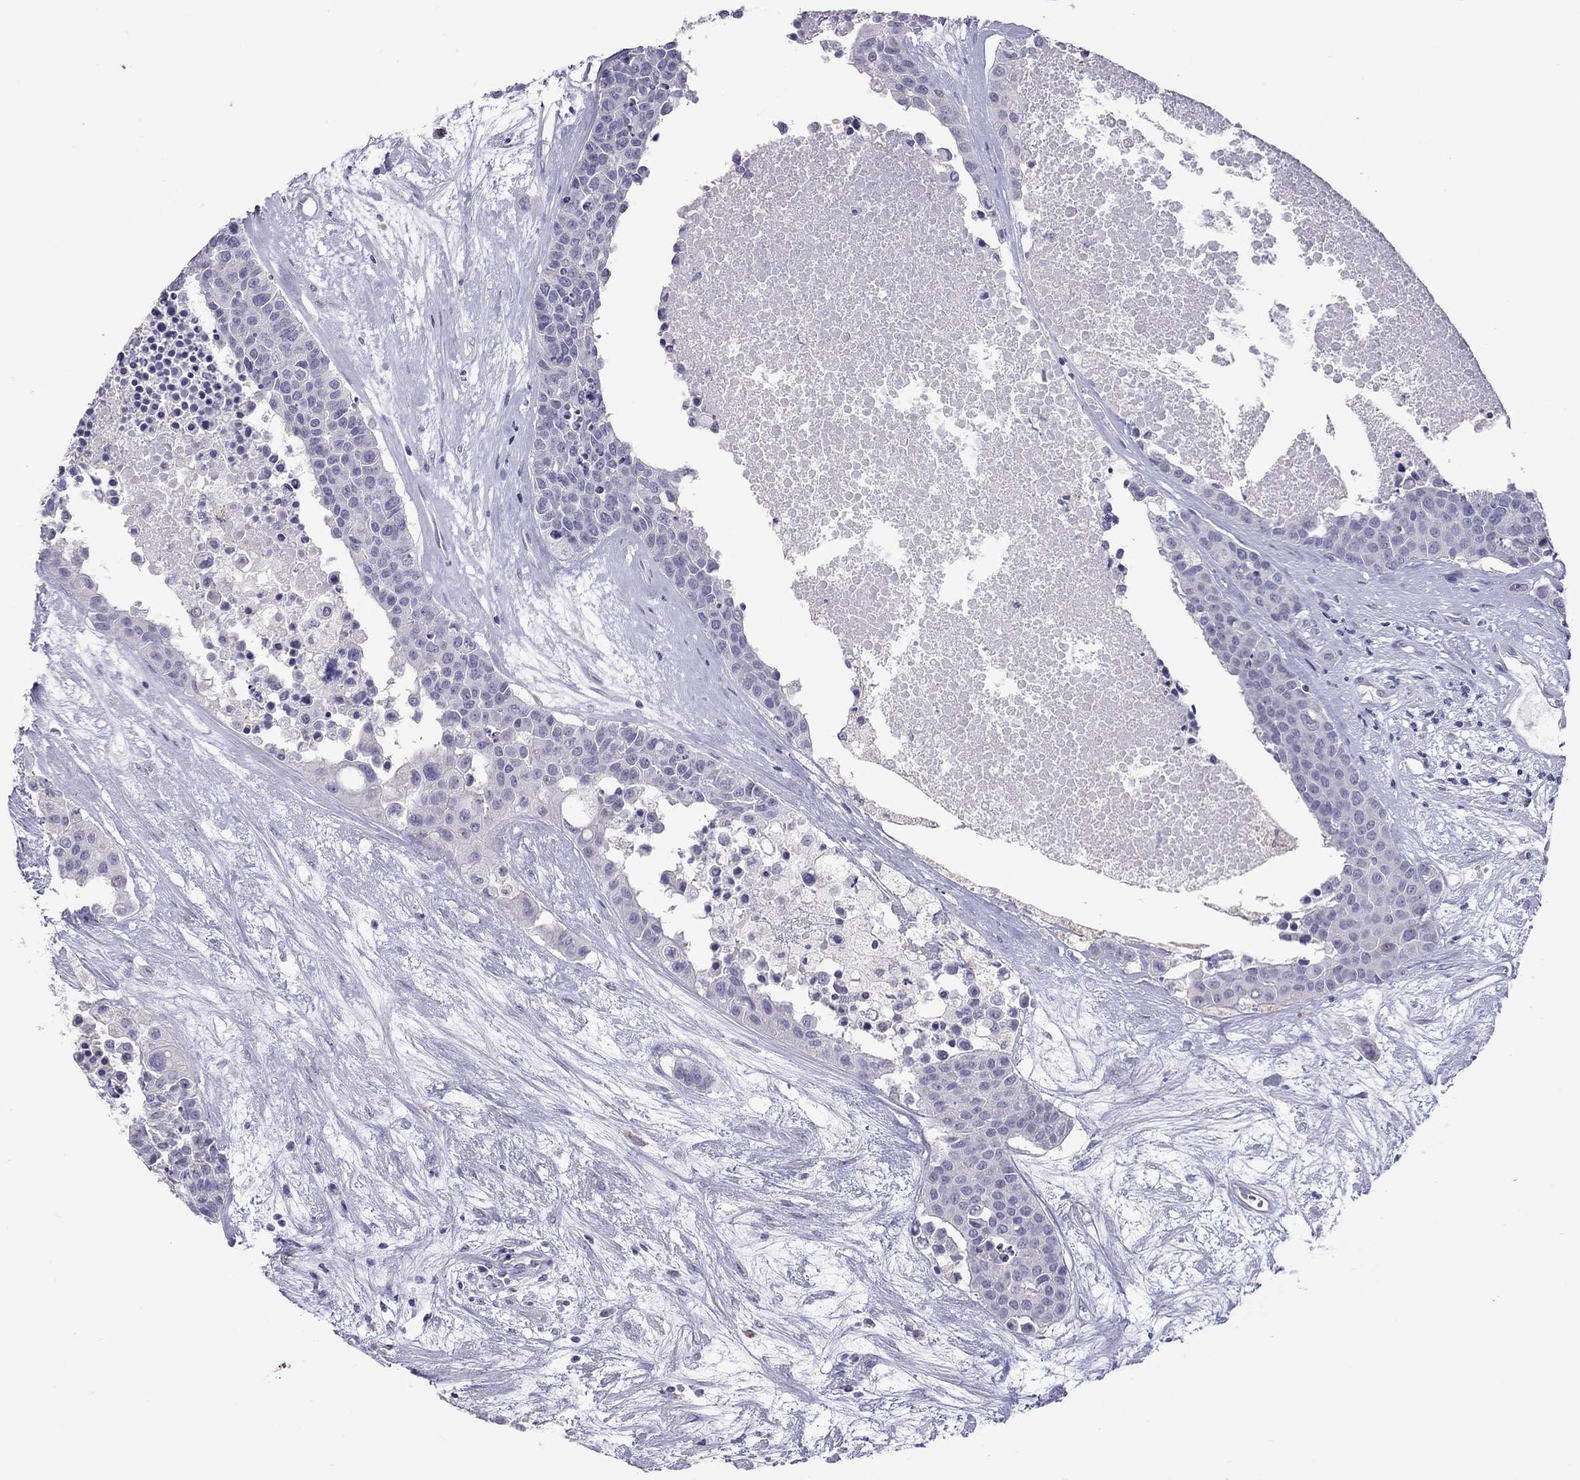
{"staining": {"intensity": "negative", "quantity": "none", "location": "none"}, "tissue": "carcinoid", "cell_type": "Tumor cells", "image_type": "cancer", "snomed": [{"axis": "morphology", "description": "Carcinoid, malignant, NOS"}, {"axis": "topography", "description": "Colon"}], "caption": "High magnification brightfield microscopy of carcinoid stained with DAB (3,3'-diaminobenzidine) (brown) and counterstained with hematoxylin (blue): tumor cells show no significant expression.", "gene": "SLAMF1", "patient": {"sex": "male", "age": 81}}